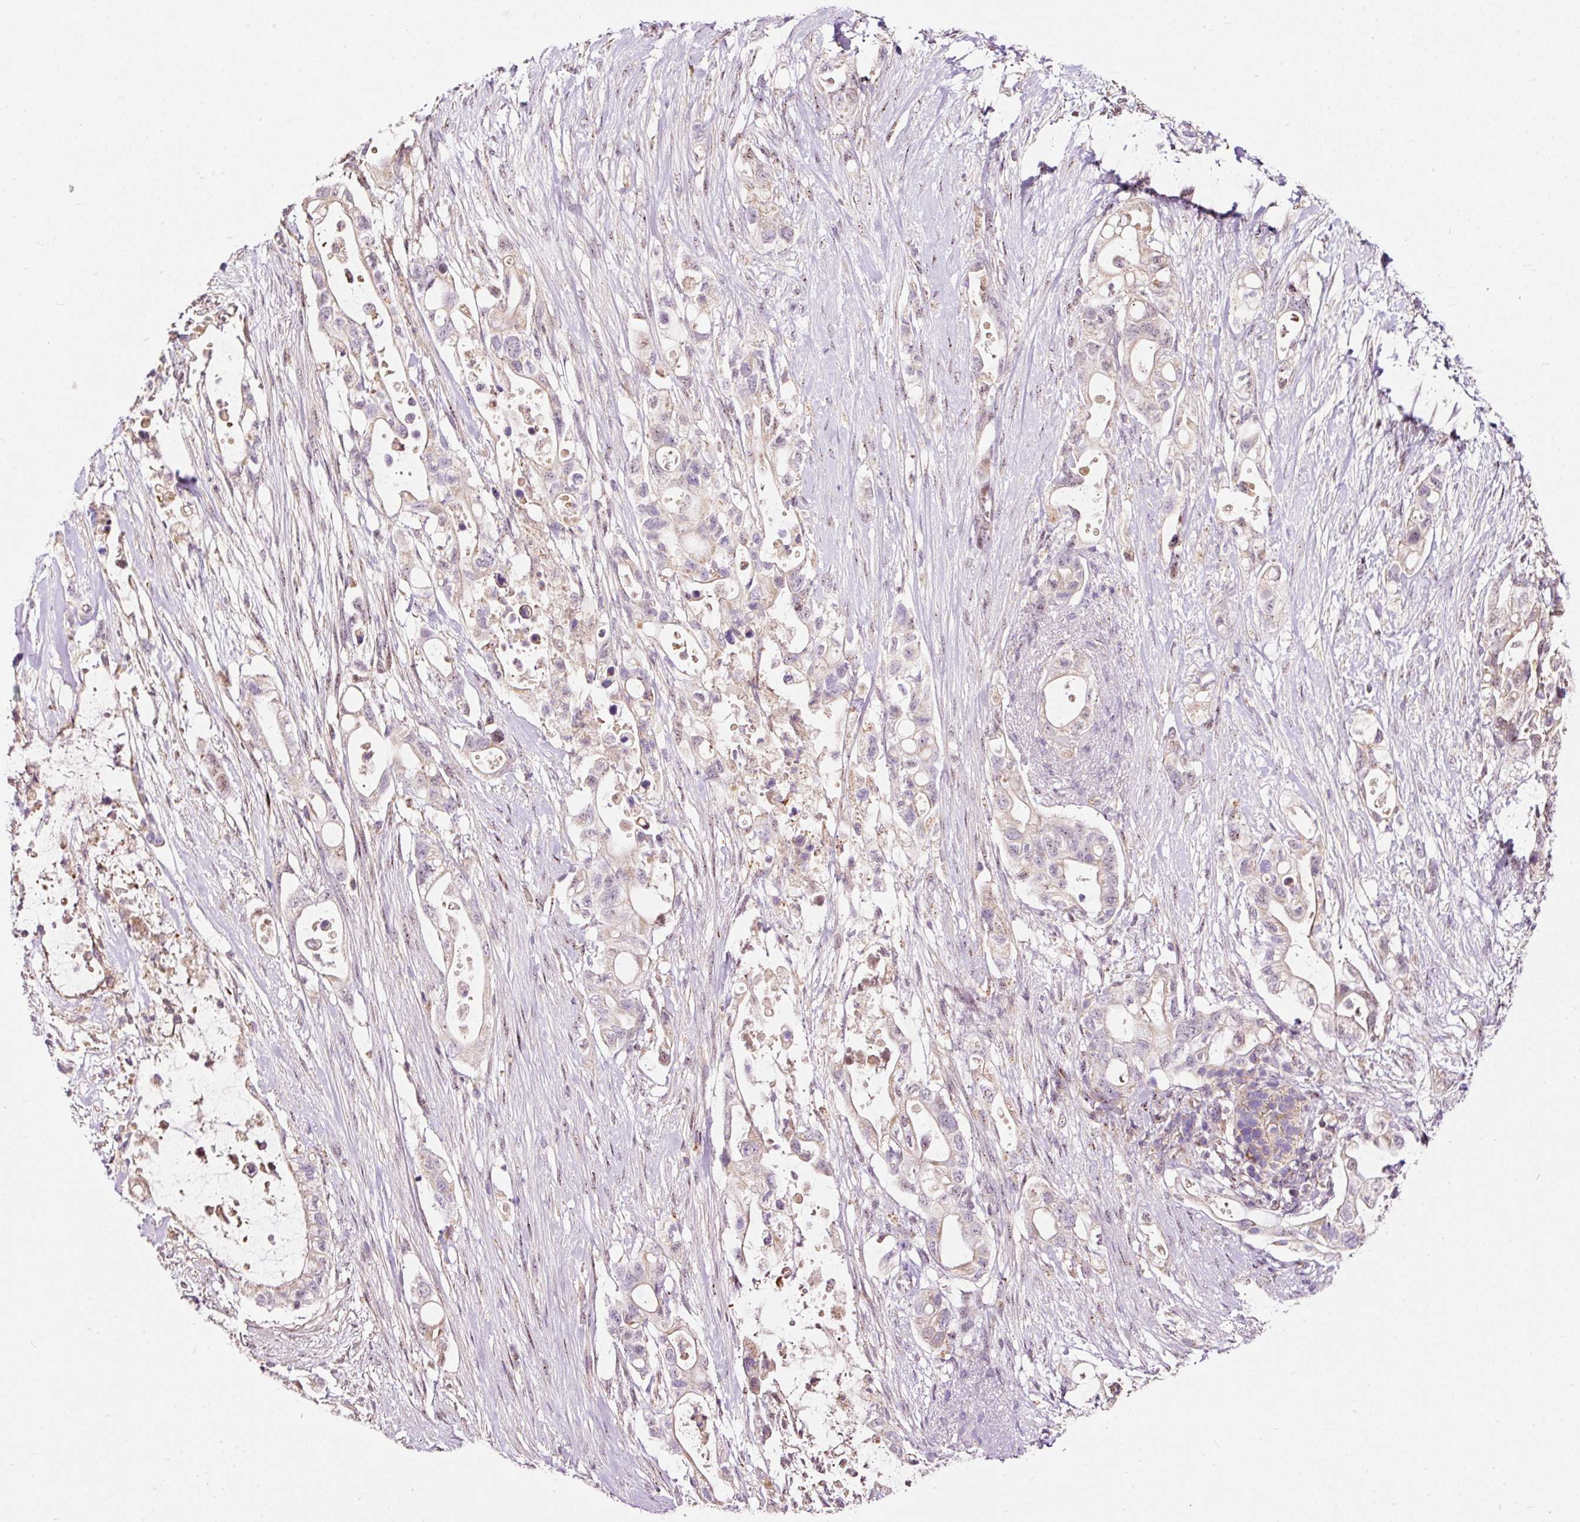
{"staining": {"intensity": "weak", "quantity": "<25%", "location": "cytoplasmic/membranous,nuclear"}, "tissue": "pancreatic cancer", "cell_type": "Tumor cells", "image_type": "cancer", "snomed": [{"axis": "morphology", "description": "Adenocarcinoma, NOS"}, {"axis": "topography", "description": "Pancreas"}], "caption": "Immunohistochemistry micrograph of pancreatic cancer (adenocarcinoma) stained for a protein (brown), which shows no expression in tumor cells.", "gene": "BOLA3", "patient": {"sex": "female", "age": 72}}